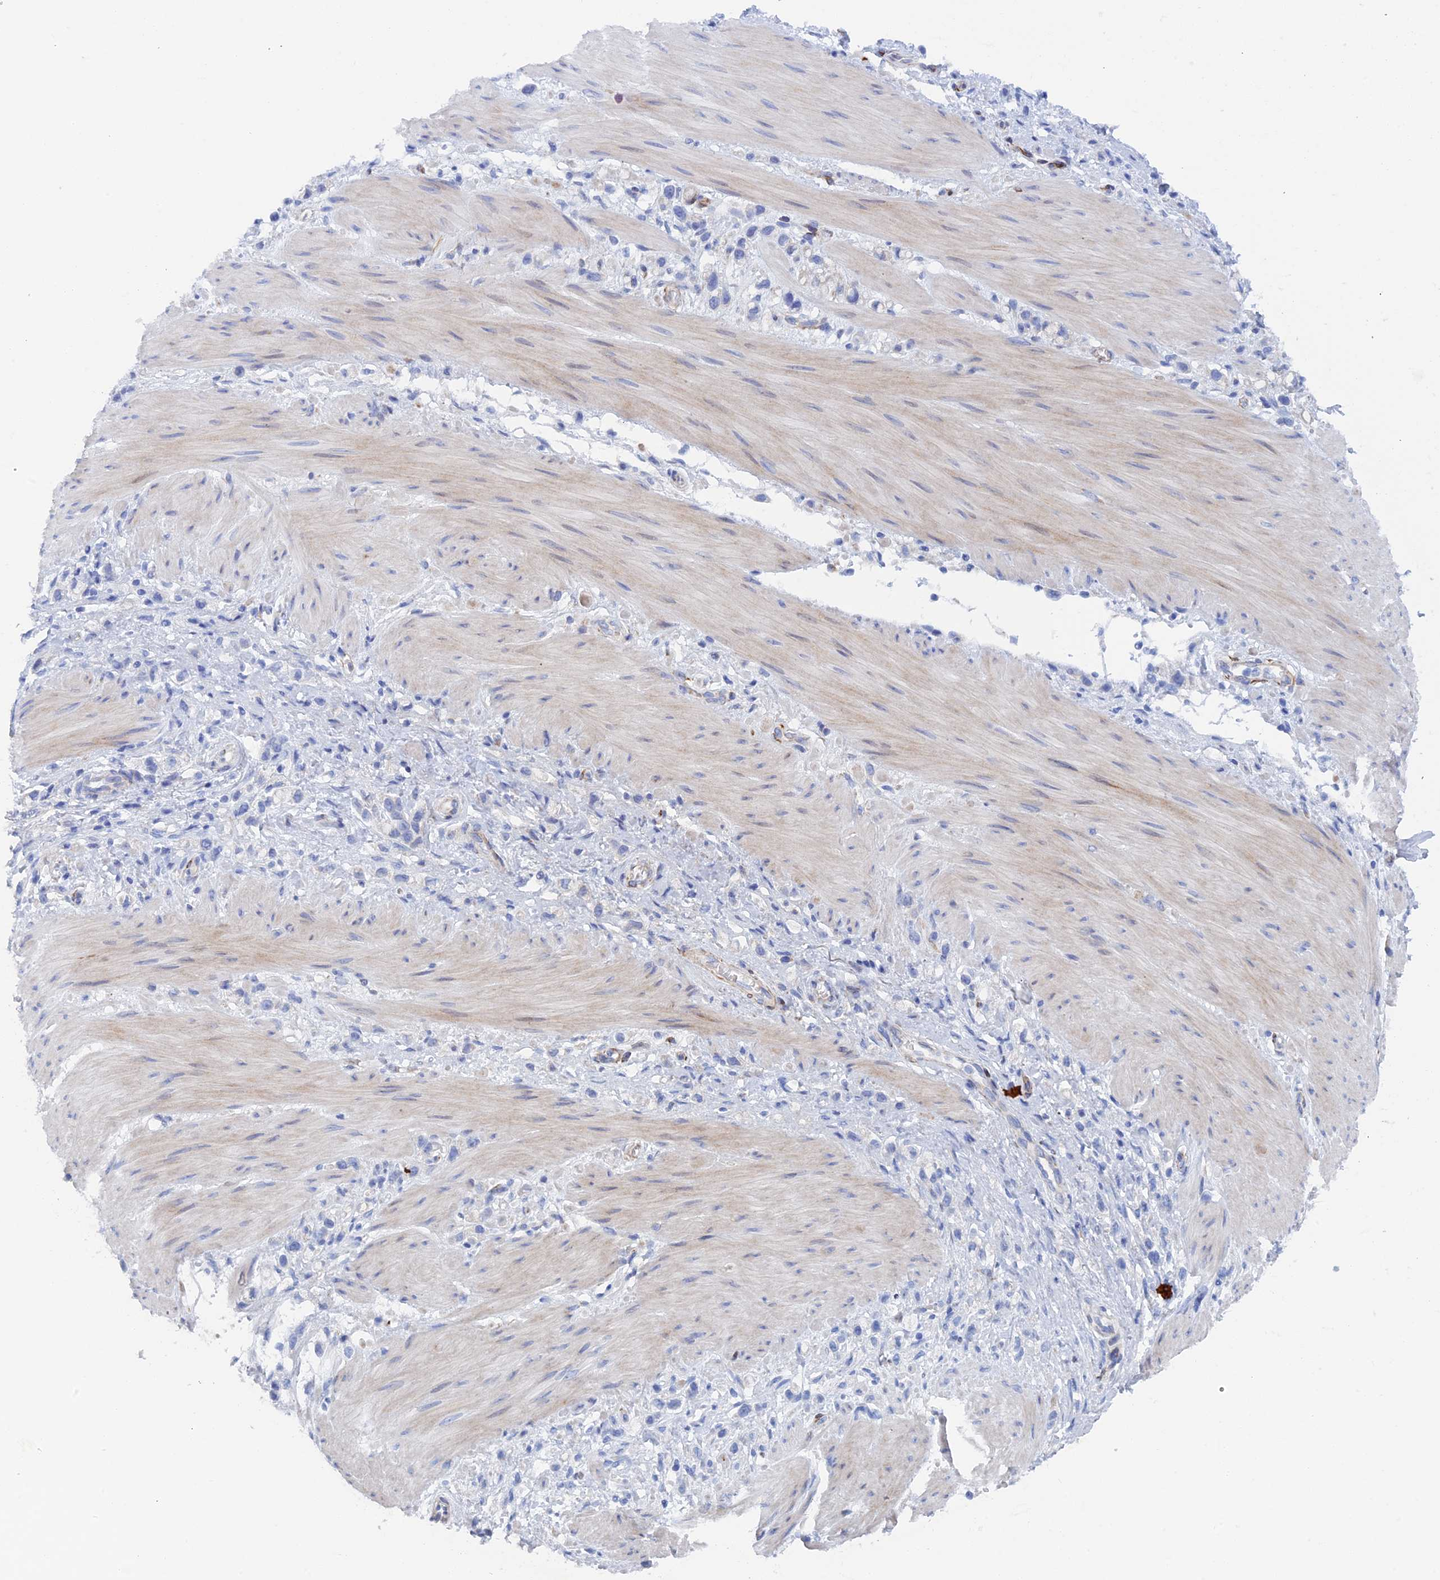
{"staining": {"intensity": "negative", "quantity": "none", "location": "none"}, "tissue": "stomach cancer", "cell_type": "Tumor cells", "image_type": "cancer", "snomed": [{"axis": "morphology", "description": "Adenocarcinoma, NOS"}, {"axis": "topography", "description": "Stomach"}], "caption": "Immunohistochemical staining of stomach cancer (adenocarcinoma) exhibits no significant positivity in tumor cells. Brightfield microscopy of immunohistochemistry (IHC) stained with DAB (brown) and hematoxylin (blue), captured at high magnification.", "gene": "COG7", "patient": {"sex": "female", "age": 65}}